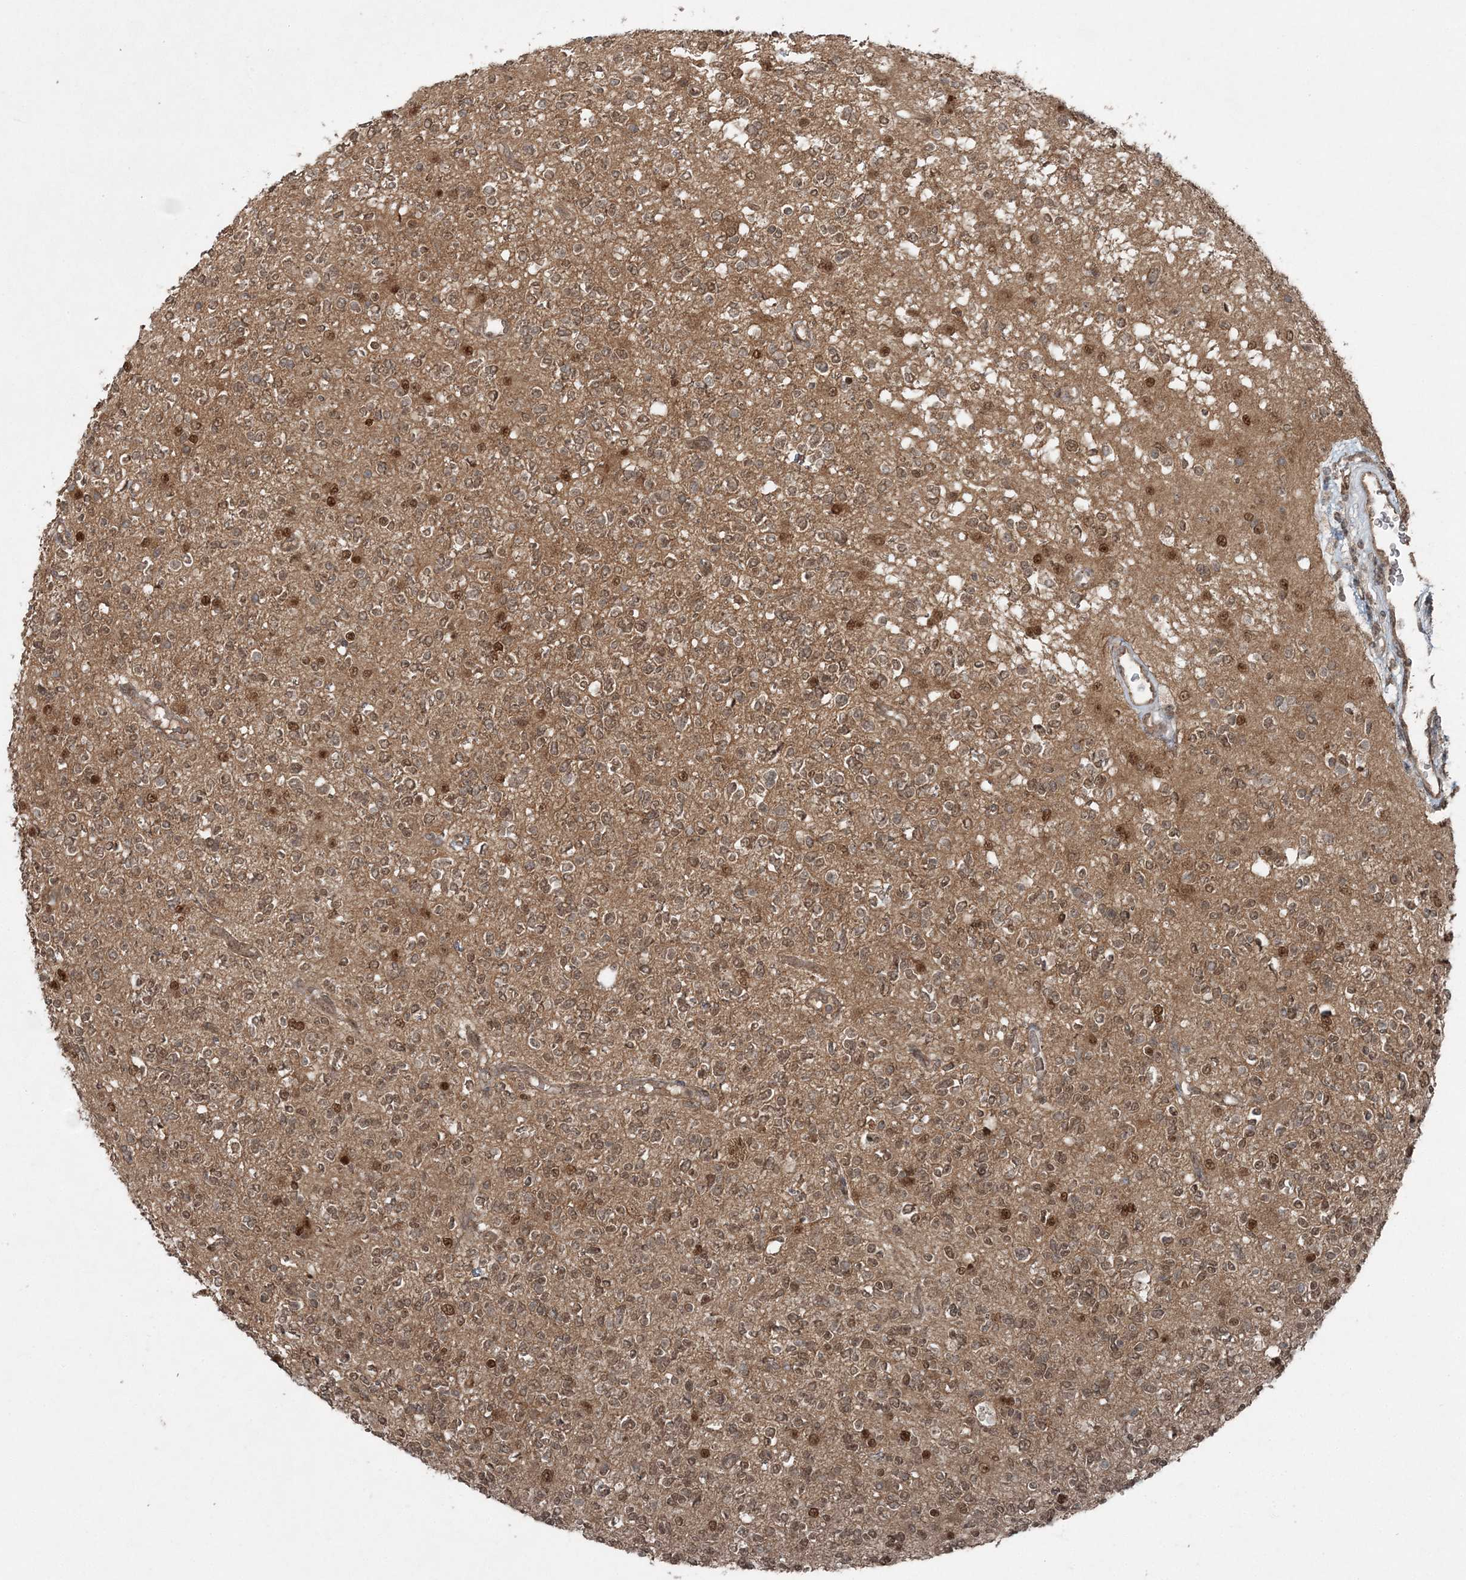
{"staining": {"intensity": "moderate", "quantity": ">75%", "location": "cytoplasmic/membranous,nuclear"}, "tissue": "glioma", "cell_type": "Tumor cells", "image_type": "cancer", "snomed": [{"axis": "morphology", "description": "Glioma, malignant, High grade"}, {"axis": "topography", "description": "Brain"}], "caption": "Glioma stained with IHC displays moderate cytoplasmic/membranous and nuclear positivity in about >75% of tumor cells. (DAB (3,3'-diaminobenzidine) IHC with brightfield microscopy, high magnification).", "gene": "FBXL17", "patient": {"sex": "male", "age": 34}}